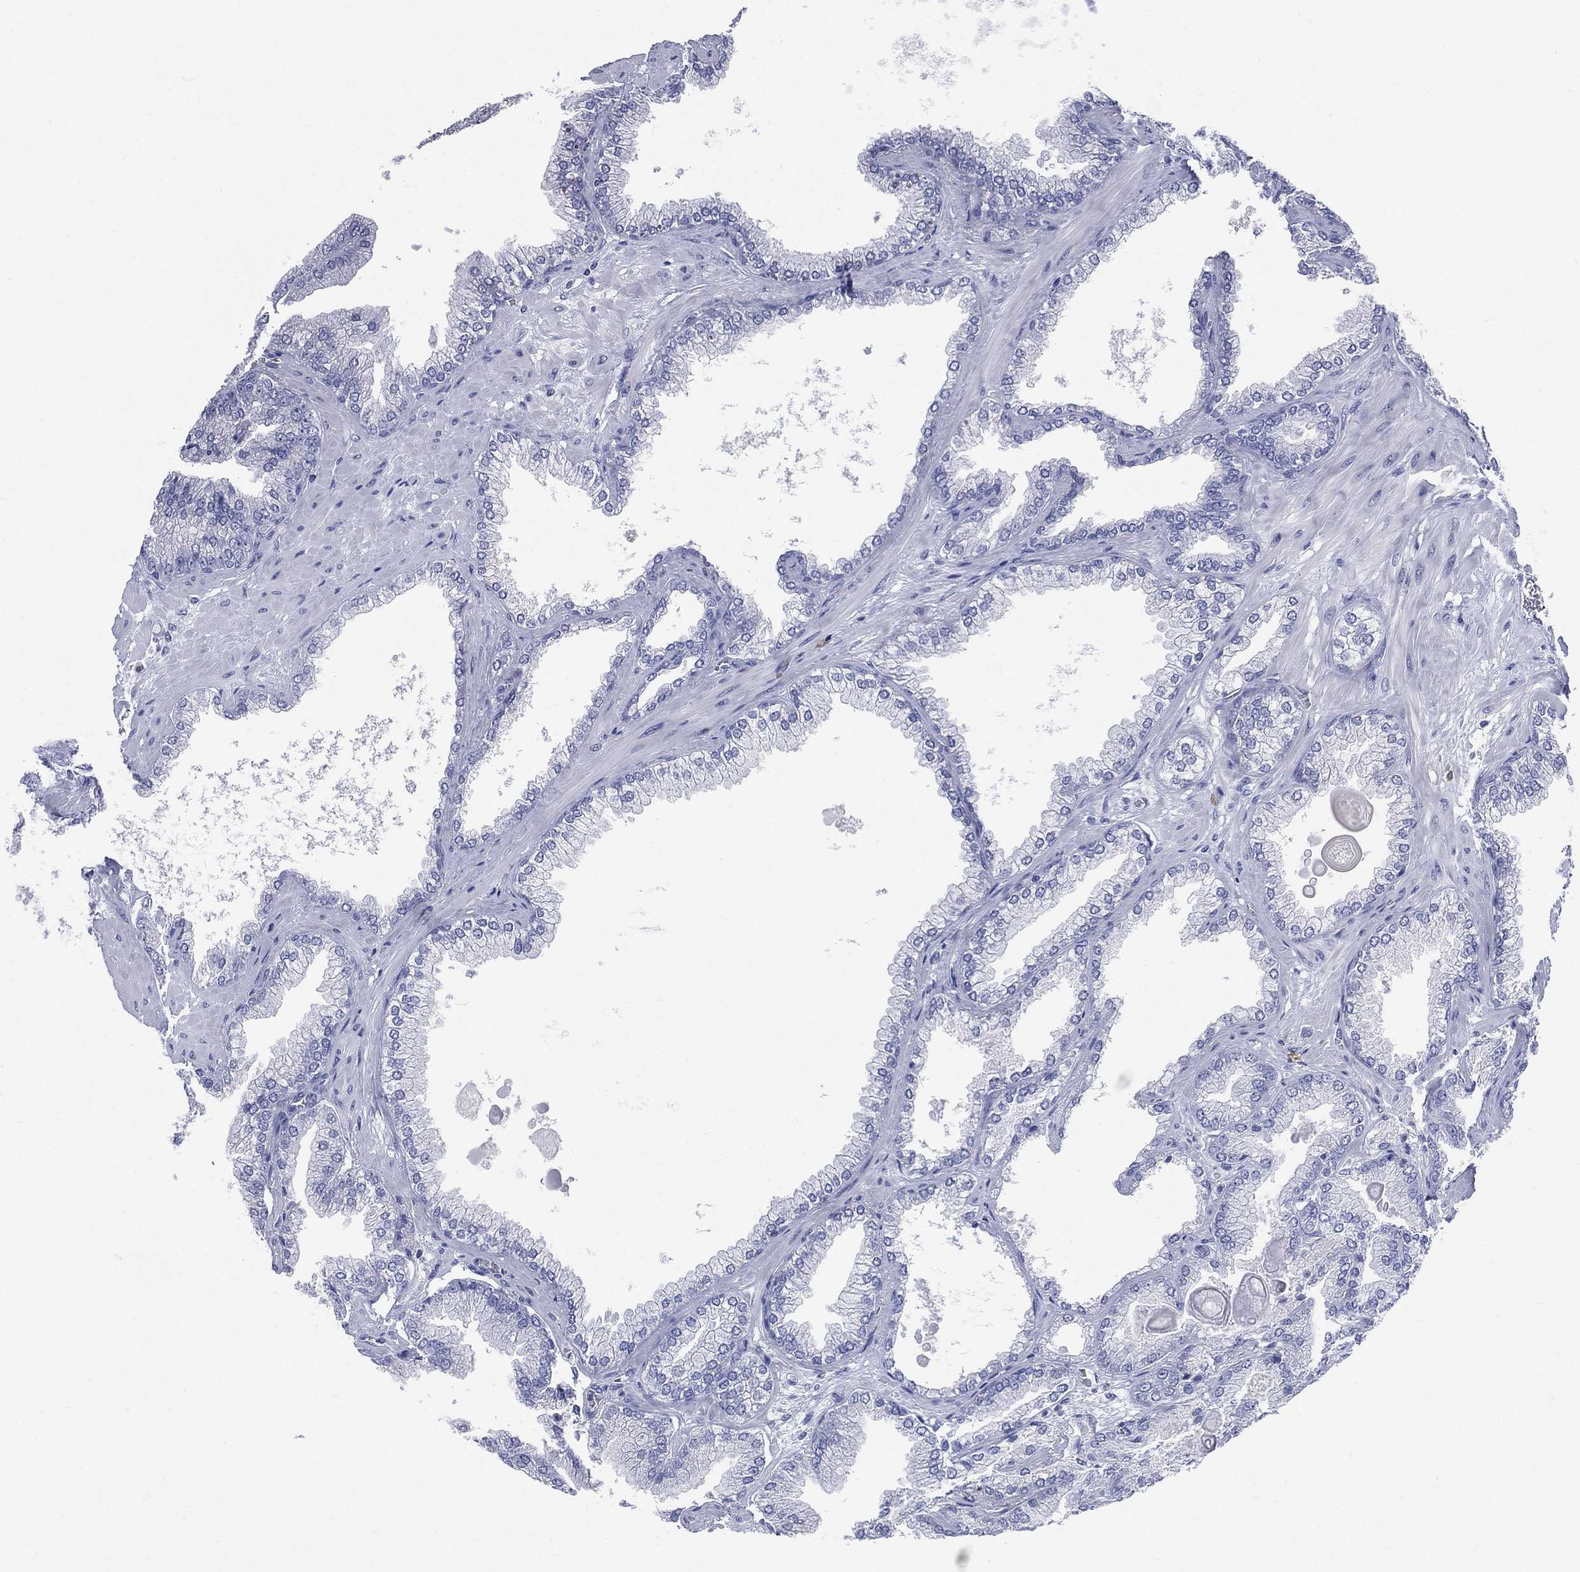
{"staining": {"intensity": "negative", "quantity": "none", "location": "none"}, "tissue": "prostate cancer", "cell_type": "Tumor cells", "image_type": "cancer", "snomed": [{"axis": "morphology", "description": "Adenocarcinoma, Low grade"}, {"axis": "topography", "description": "Prostate"}], "caption": "Prostate adenocarcinoma (low-grade) was stained to show a protein in brown. There is no significant expression in tumor cells.", "gene": "AKAP3", "patient": {"sex": "male", "age": 72}}